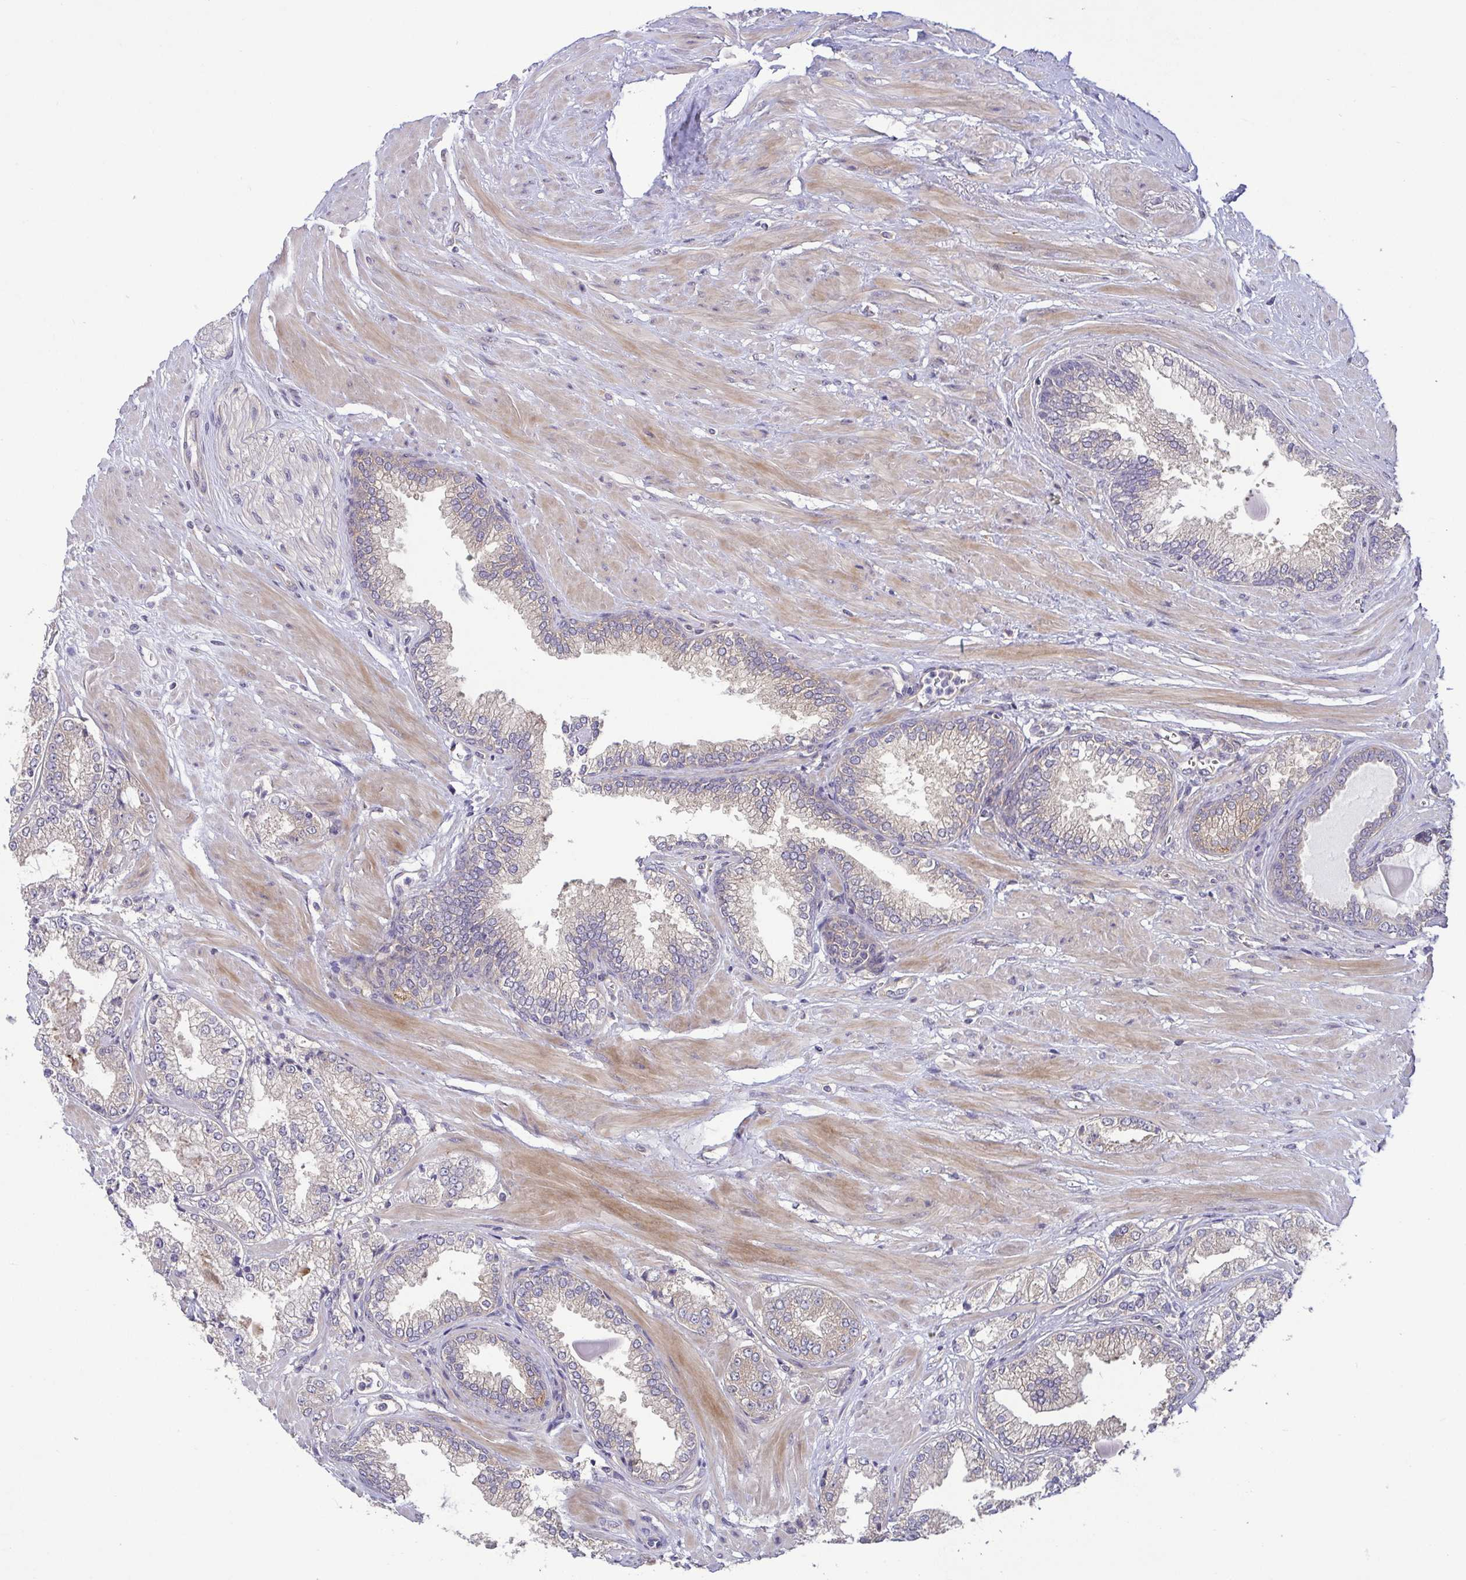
{"staining": {"intensity": "weak", "quantity": "25%-75%", "location": "cytoplasmic/membranous"}, "tissue": "prostate cancer", "cell_type": "Tumor cells", "image_type": "cancer", "snomed": [{"axis": "morphology", "description": "Adenocarcinoma, High grade"}, {"axis": "topography", "description": "Prostate"}], "caption": "This is a histology image of immunohistochemistry staining of adenocarcinoma (high-grade) (prostate), which shows weak staining in the cytoplasmic/membranous of tumor cells.", "gene": "LMF2", "patient": {"sex": "male", "age": 64}}